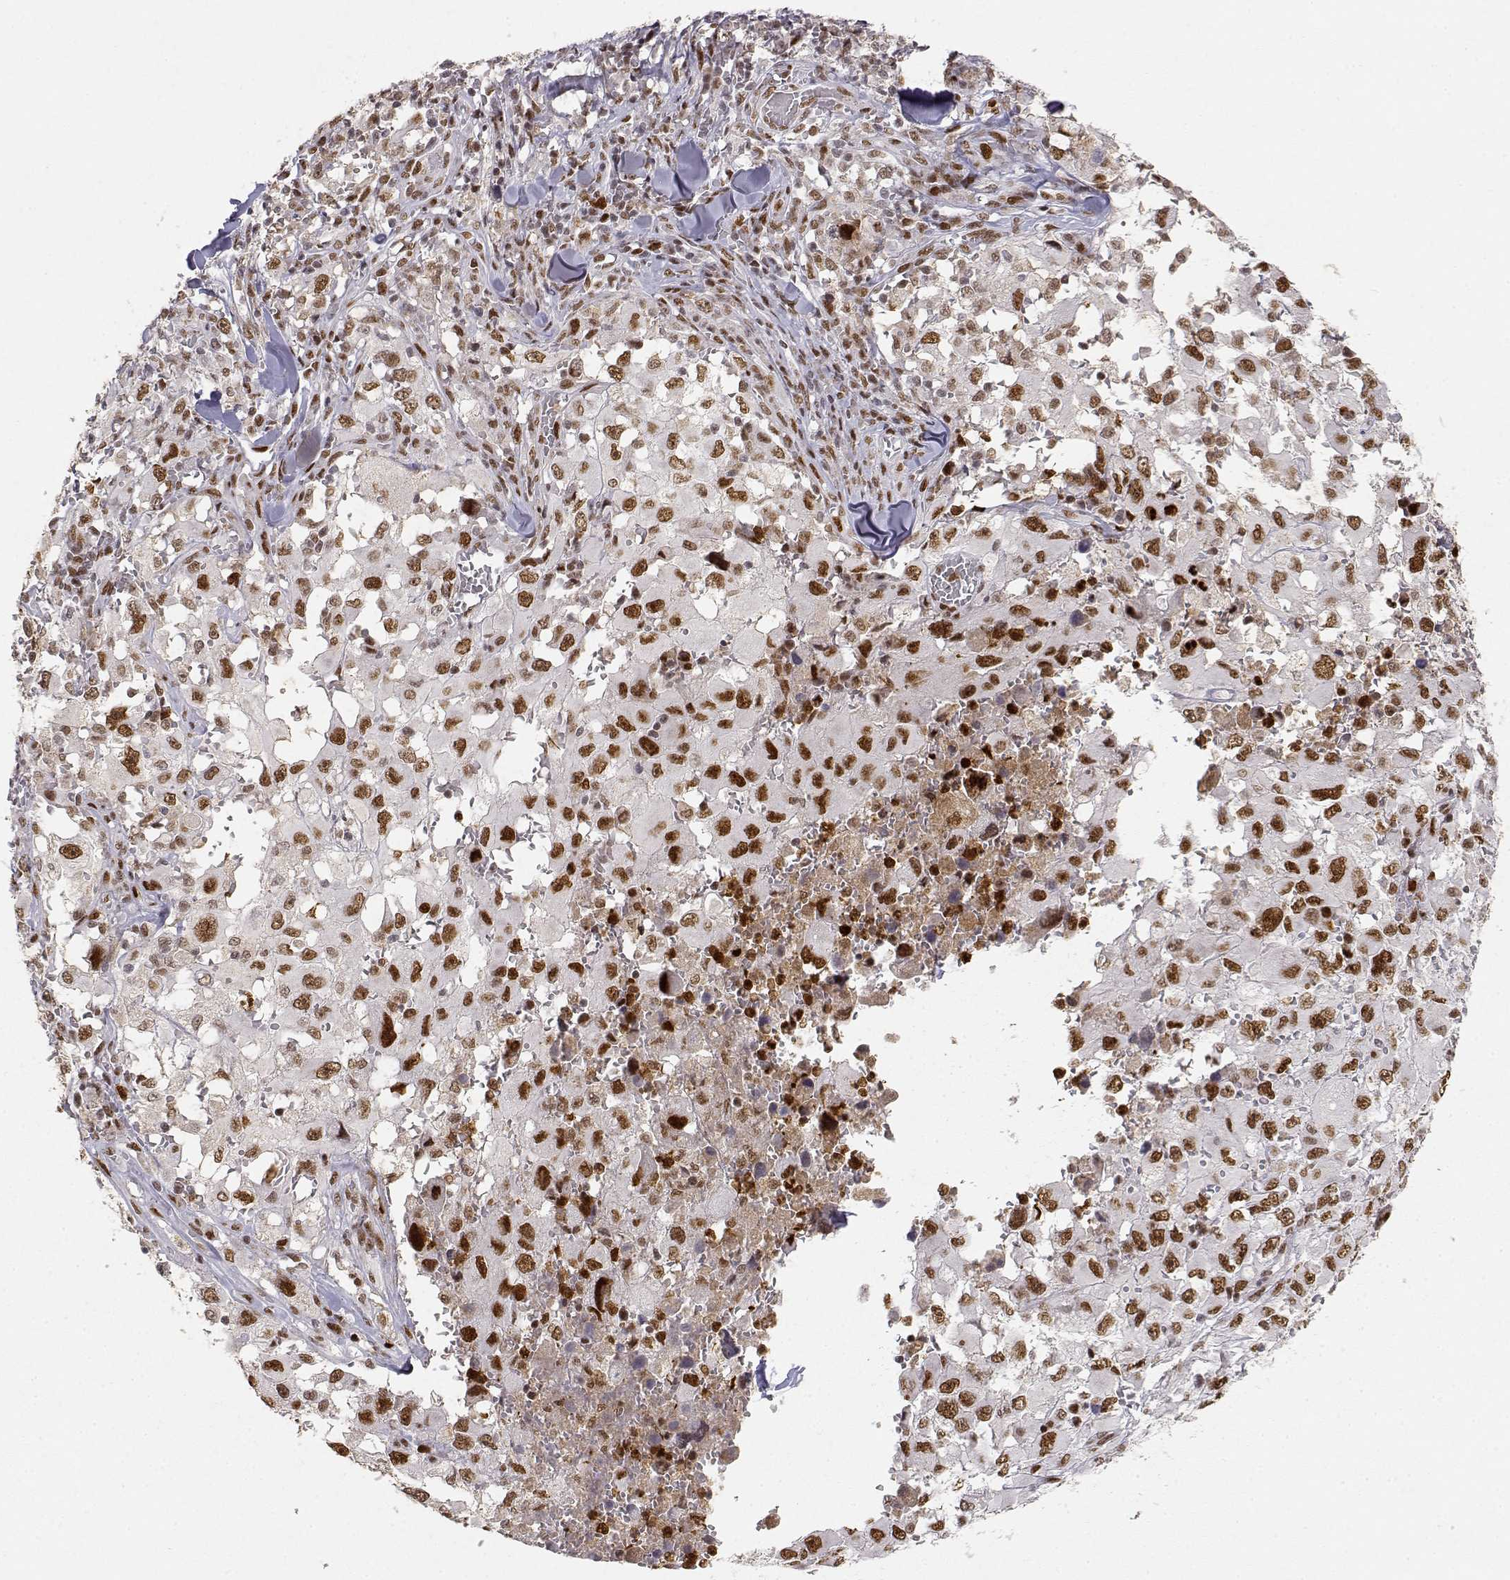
{"staining": {"intensity": "strong", "quantity": ">75%", "location": "nuclear"}, "tissue": "melanoma", "cell_type": "Tumor cells", "image_type": "cancer", "snomed": [{"axis": "morphology", "description": "Malignant melanoma, Metastatic site"}, {"axis": "topography", "description": "Lymph node"}], "caption": "Malignant melanoma (metastatic site) was stained to show a protein in brown. There is high levels of strong nuclear expression in approximately >75% of tumor cells.", "gene": "RSF1", "patient": {"sex": "male", "age": 50}}